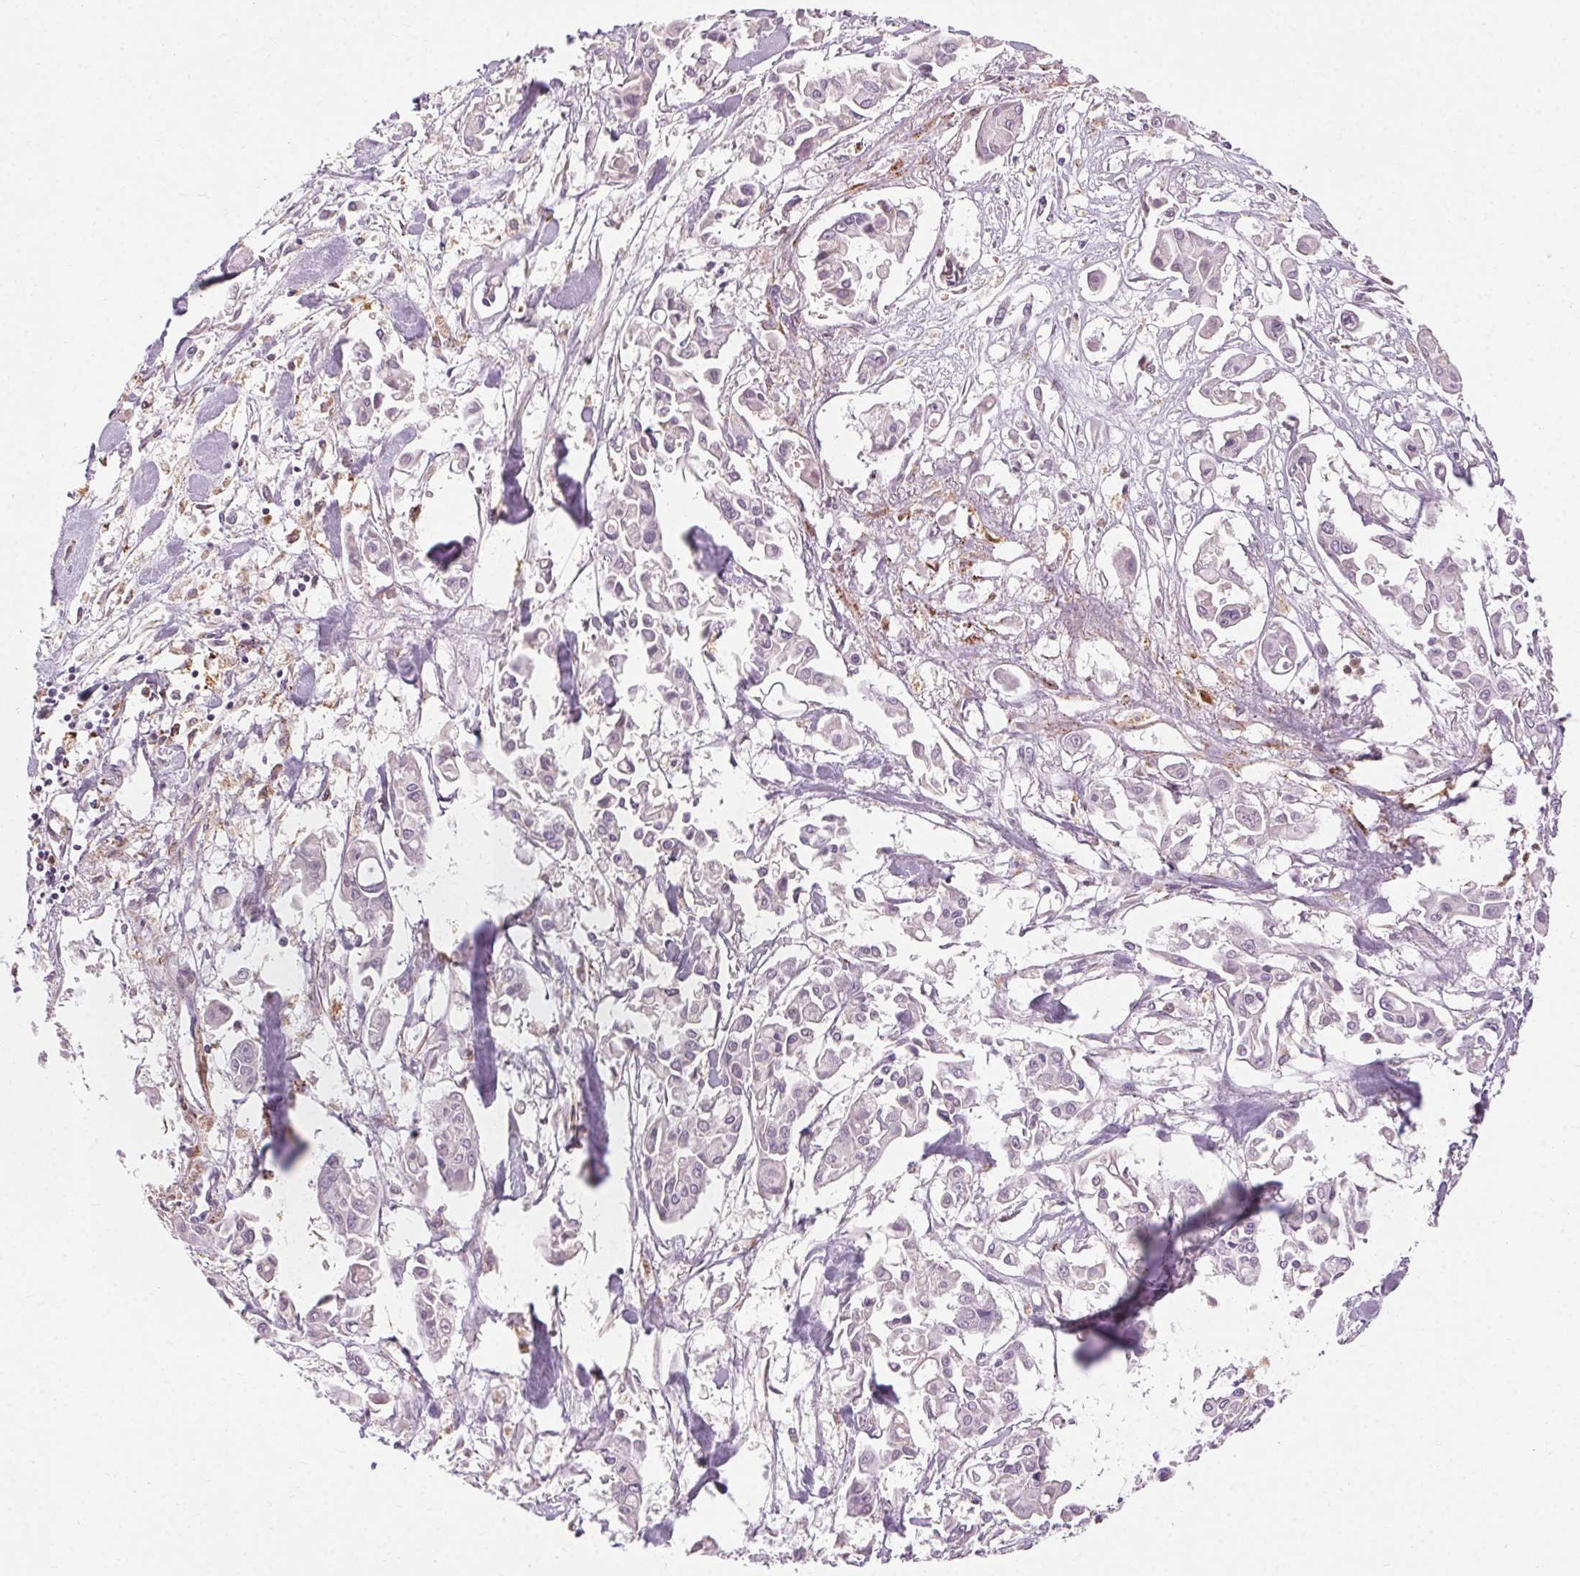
{"staining": {"intensity": "negative", "quantity": "none", "location": "none"}, "tissue": "pancreatic cancer", "cell_type": "Tumor cells", "image_type": "cancer", "snomed": [{"axis": "morphology", "description": "Adenocarcinoma, NOS"}, {"axis": "topography", "description": "Pancreas"}], "caption": "Human pancreatic cancer (adenocarcinoma) stained for a protein using immunohistochemistry demonstrates no positivity in tumor cells.", "gene": "REP15", "patient": {"sex": "male", "age": 61}}